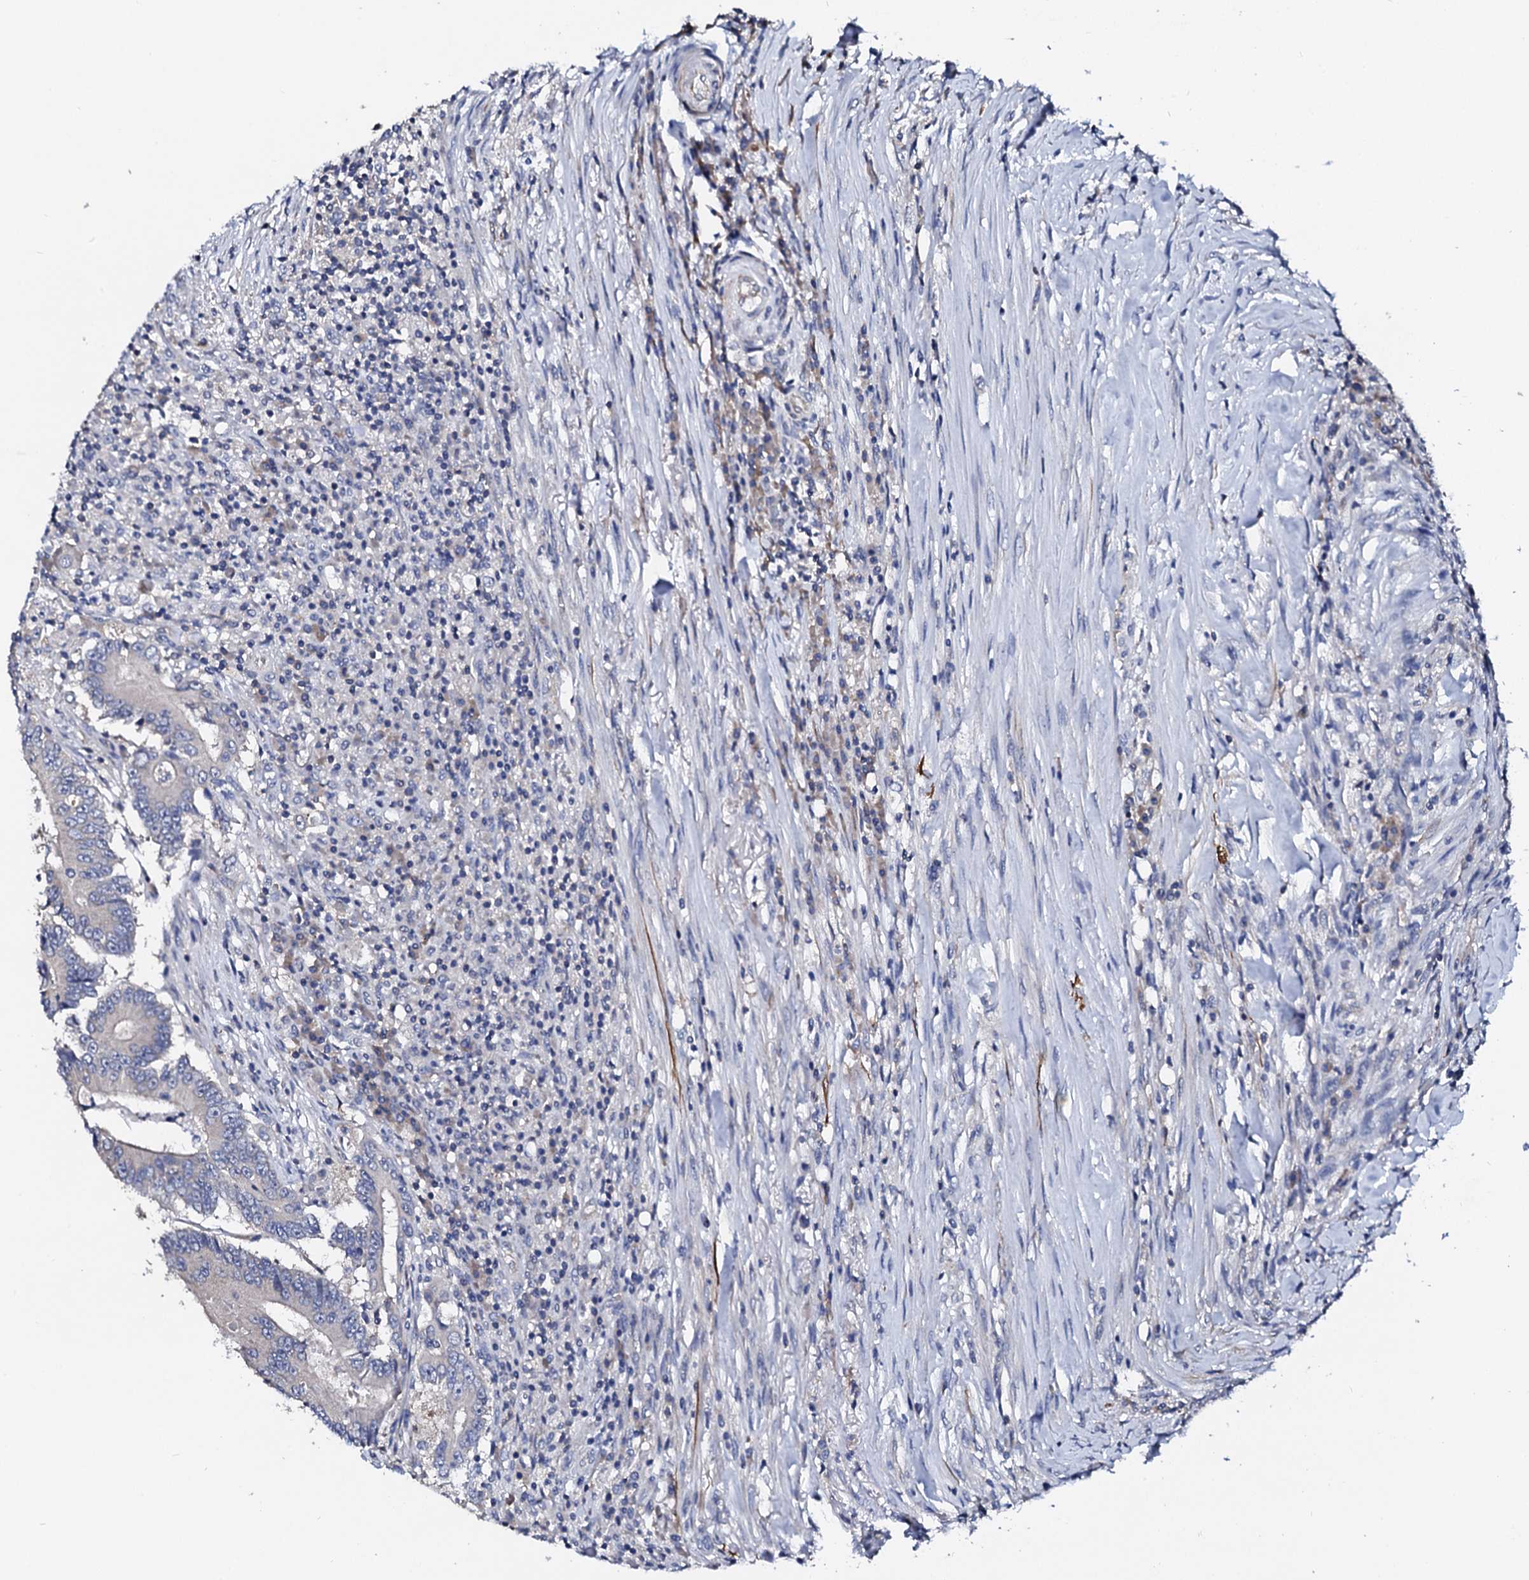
{"staining": {"intensity": "negative", "quantity": "none", "location": "none"}, "tissue": "colorectal cancer", "cell_type": "Tumor cells", "image_type": "cancer", "snomed": [{"axis": "morphology", "description": "Adenocarcinoma, NOS"}, {"axis": "topography", "description": "Colon"}], "caption": "This histopathology image is of colorectal cancer stained with immunohistochemistry to label a protein in brown with the nuclei are counter-stained blue. There is no expression in tumor cells.", "gene": "NUP58", "patient": {"sex": "male", "age": 83}}